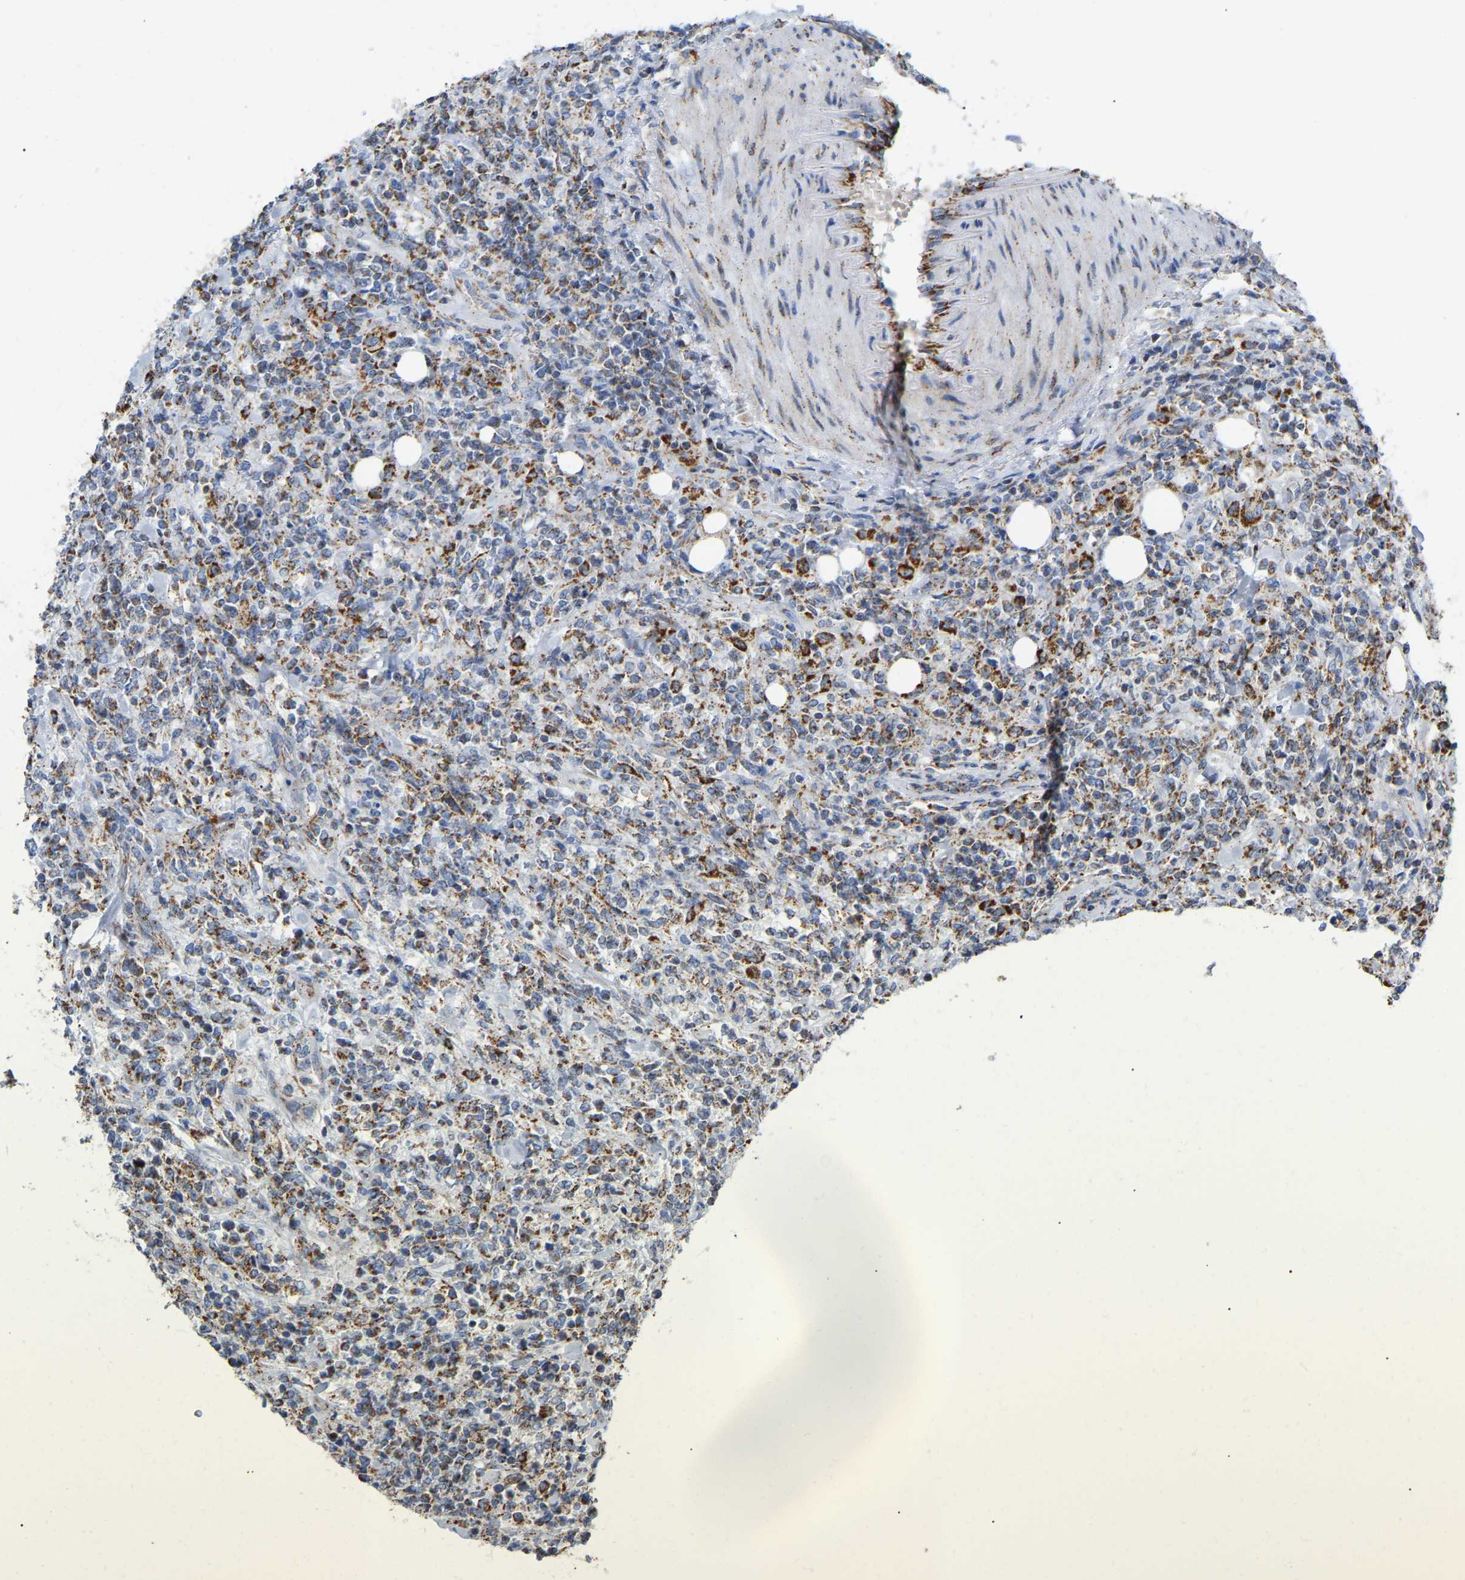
{"staining": {"intensity": "strong", "quantity": "25%-75%", "location": "cytoplasmic/membranous"}, "tissue": "lymphoma", "cell_type": "Tumor cells", "image_type": "cancer", "snomed": [{"axis": "morphology", "description": "Malignant lymphoma, non-Hodgkin's type, High grade"}, {"axis": "topography", "description": "Soft tissue"}], "caption": "IHC staining of lymphoma, which reveals high levels of strong cytoplasmic/membranous staining in approximately 25%-75% of tumor cells indicating strong cytoplasmic/membranous protein positivity. The staining was performed using DAB (brown) for protein detection and nuclei were counterstained in hematoxylin (blue).", "gene": "HIBADH", "patient": {"sex": "male", "age": 18}}